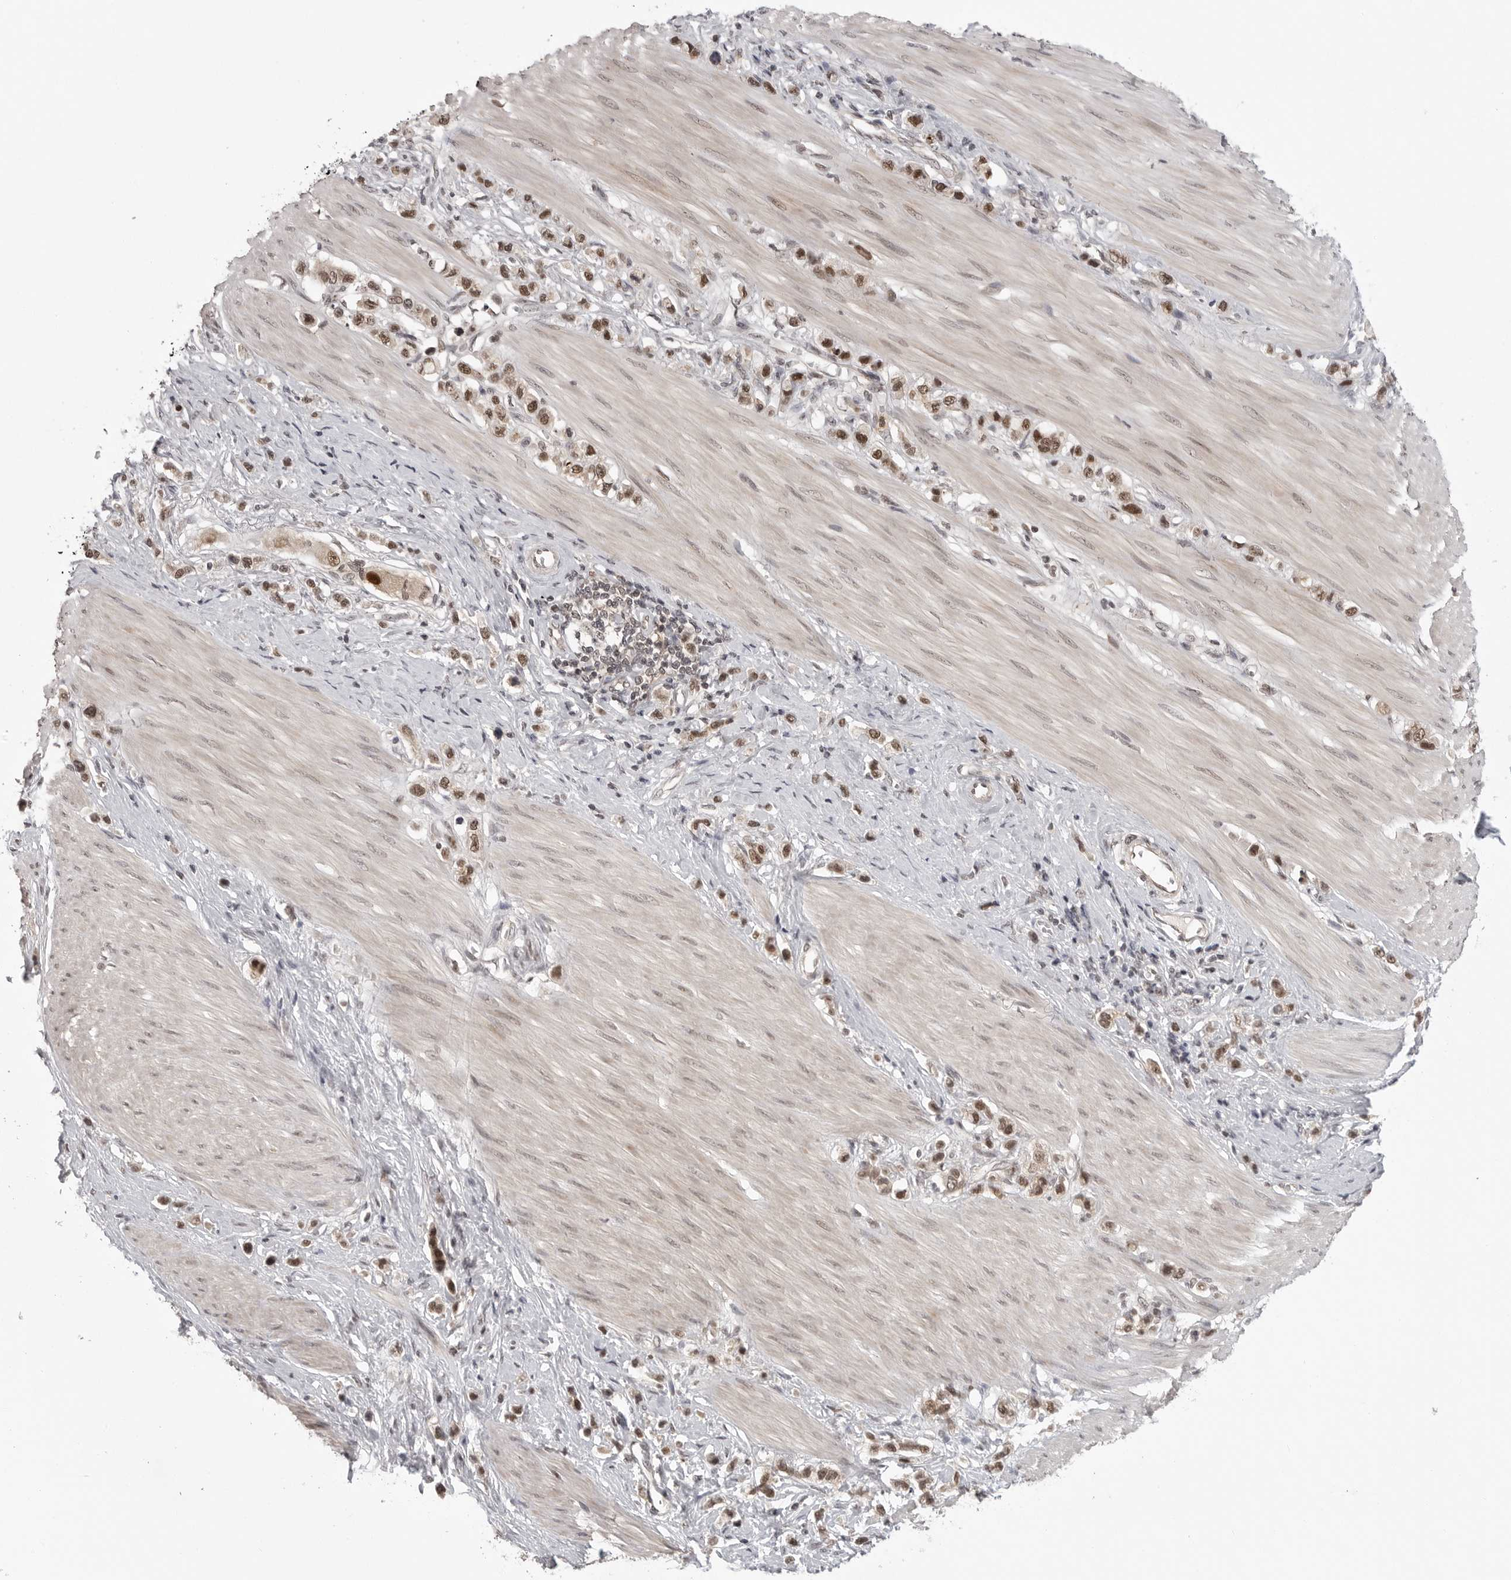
{"staining": {"intensity": "weak", "quantity": "25%-75%", "location": "nuclear"}, "tissue": "stomach cancer", "cell_type": "Tumor cells", "image_type": "cancer", "snomed": [{"axis": "morphology", "description": "Adenocarcinoma, NOS"}, {"axis": "topography", "description": "Stomach"}], "caption": "Immunohistochemical staining of adenocarcinoma (stomach) displays low levels of weak nuclear expression in approximately 25%-75% of tumor cells.", "gene": "PEG3", "patient": {"sex": "female", "age": 65}}